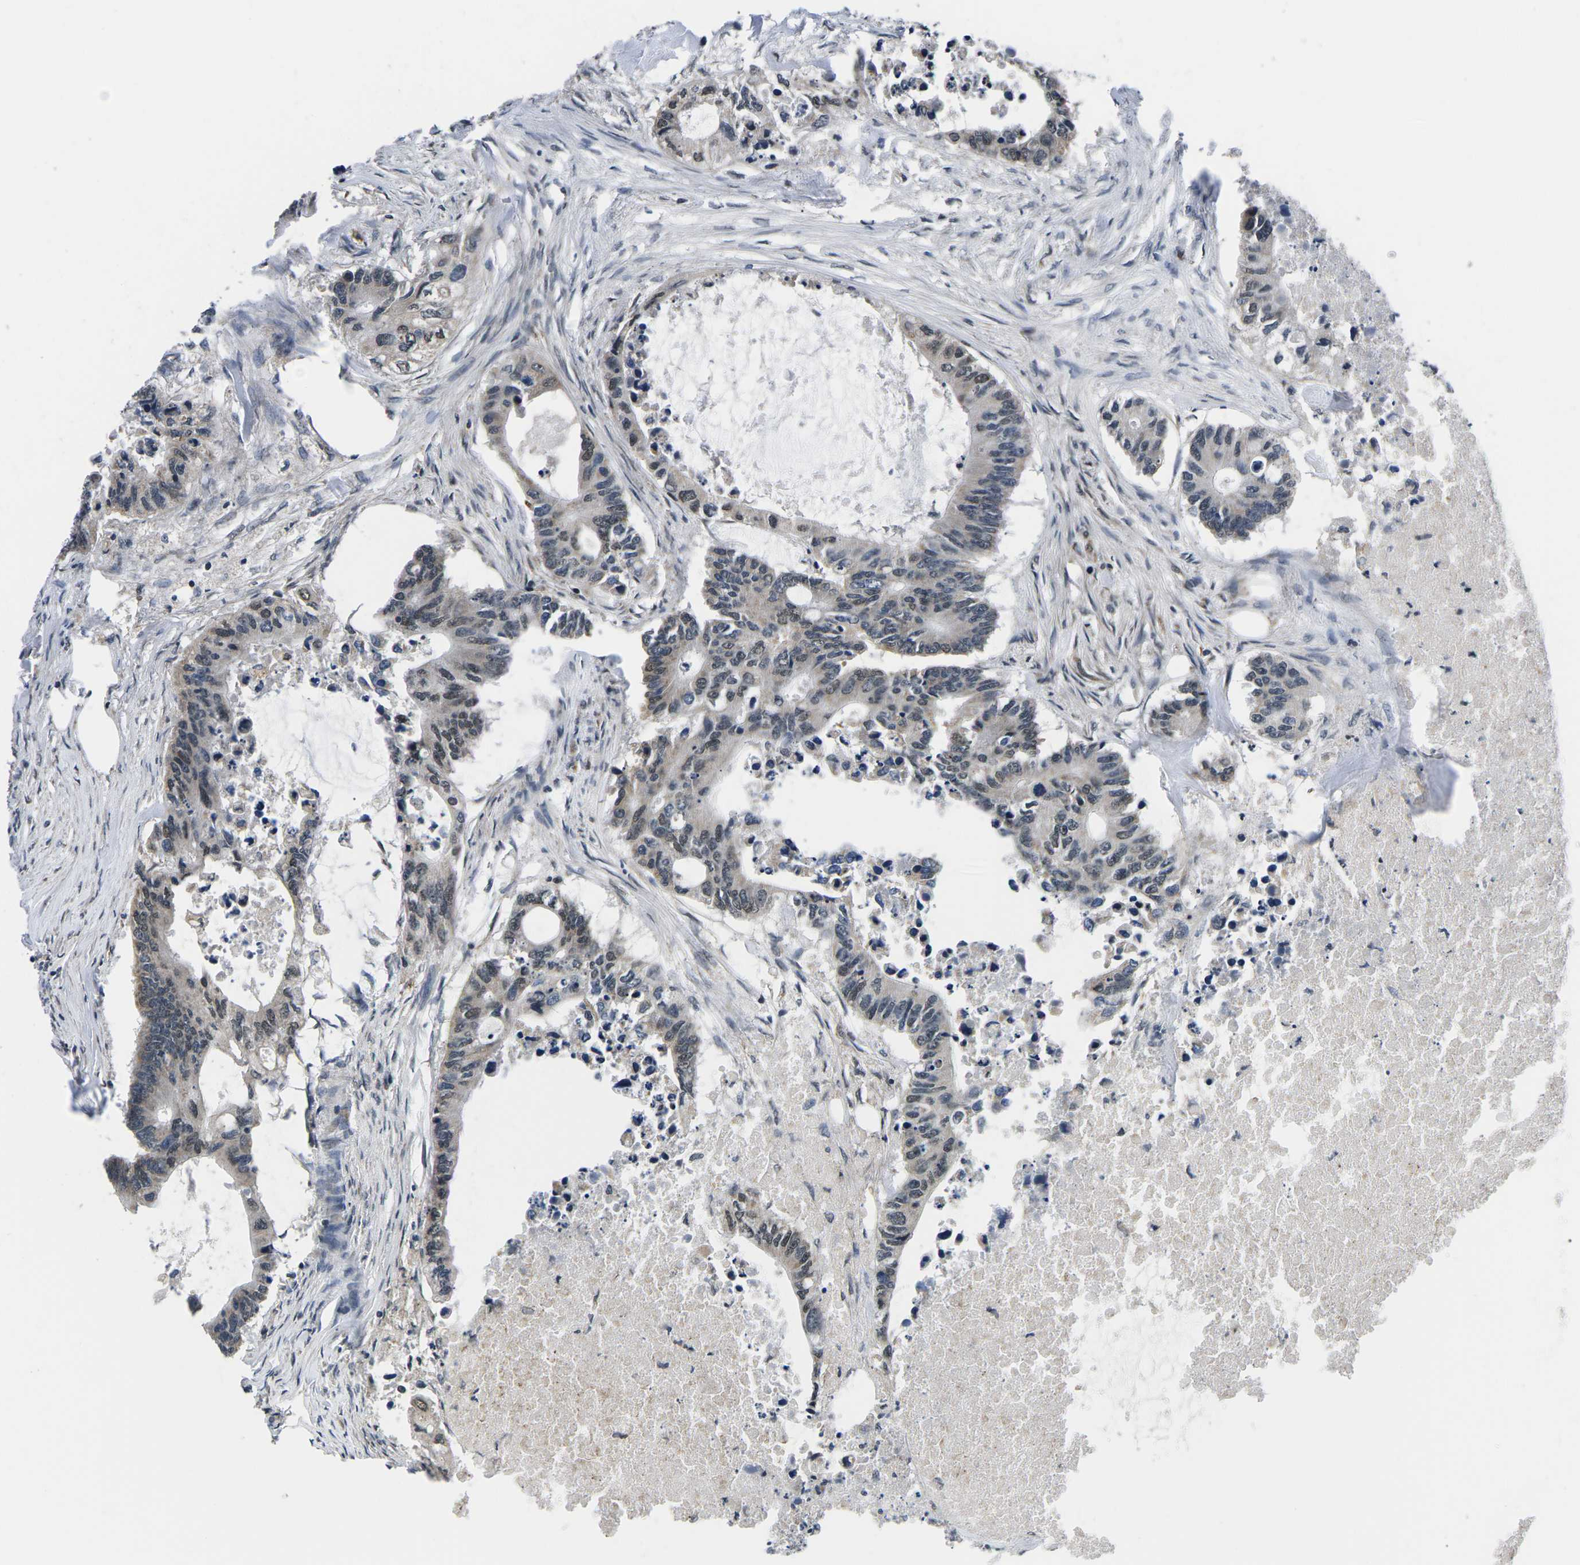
{"staining": {"intensity": "weak", "quantity": "25%-75%", "location": "cytoplasmic/membranous,nuclear"}, "tissue": "colorectal cancer", "cell_type": "Tumor cells", "image_type": "cancer", "snomed": [{"axis": "morphology", "description": "Adenocarcinoma, NOS"}, {"axis": "topography", "description": "Colon"}], "caption": "Immunohistochemistry (IHC) of adenocarcinoma (colorectal) reveals low levels of weak cytoplasmic/membranous and nuclear staining in about 25%-75% of tumor cells. (brown staining indicates protein expression, while blue staining denotes nuclei).", "gene": "CCNE1", "patient": {"sex": "male", "age": 71}}